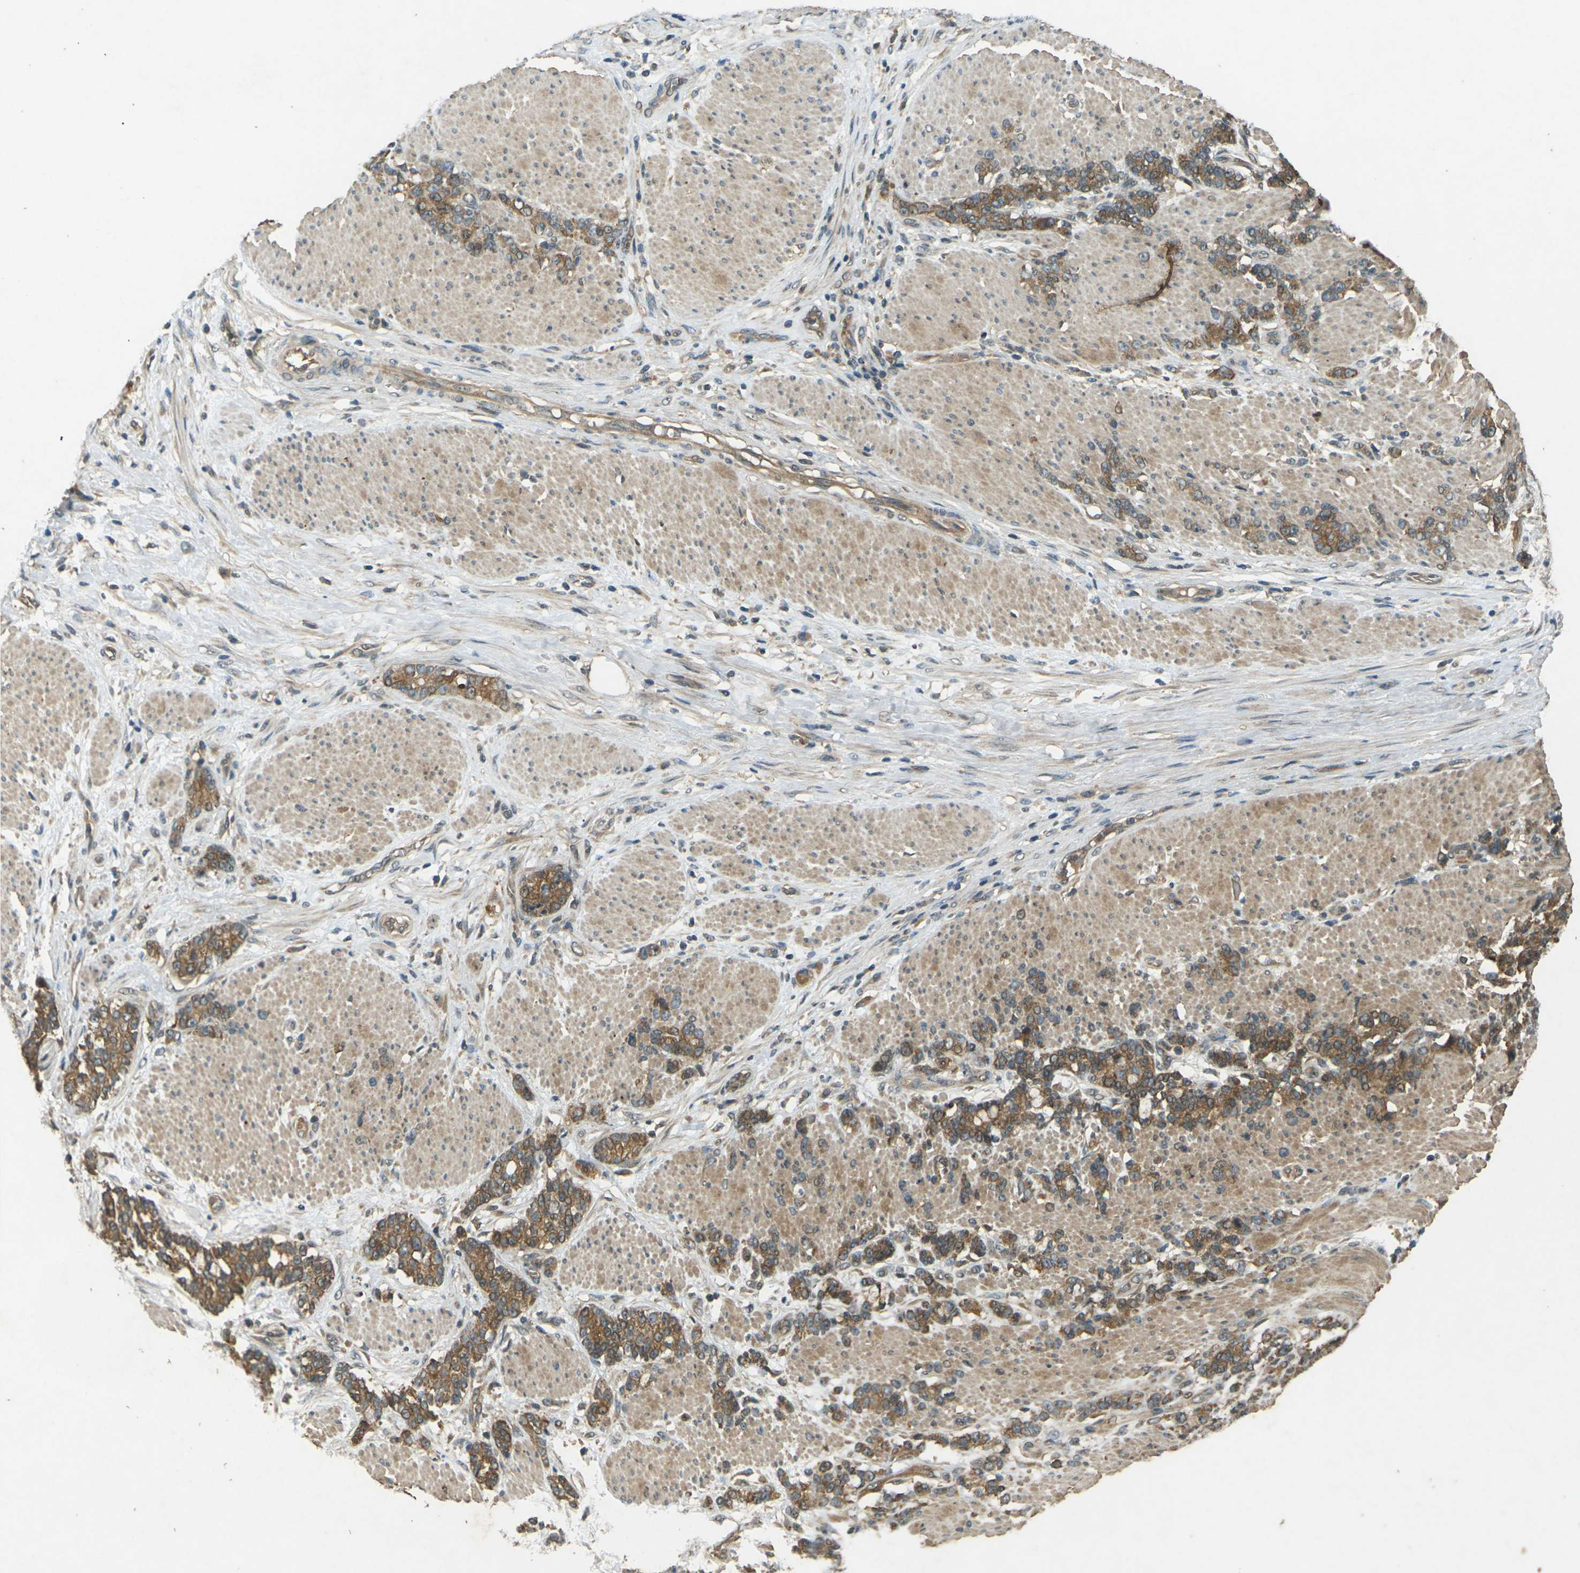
{"staining": {"intensity": "moderate", "quantity": ">75%", "location": "cytoplasmic/membranous"}, "tissue": "stomach cancer", "cell_type": "Tumor cells", "image_type": "cancer", "snomed": [{"axis": "morphology", "description": "Adenocarcinoma, NOS"}, {"axis": "topography", "description": "Stomach, lower"}], "caption": "Moderate cytoplasmic/membranous positivity is seen in about >75% of tumor cells in stomach adenocarcinoma.", "gene": "TAP1", "patient": {"sex": "male", "age": 88}}